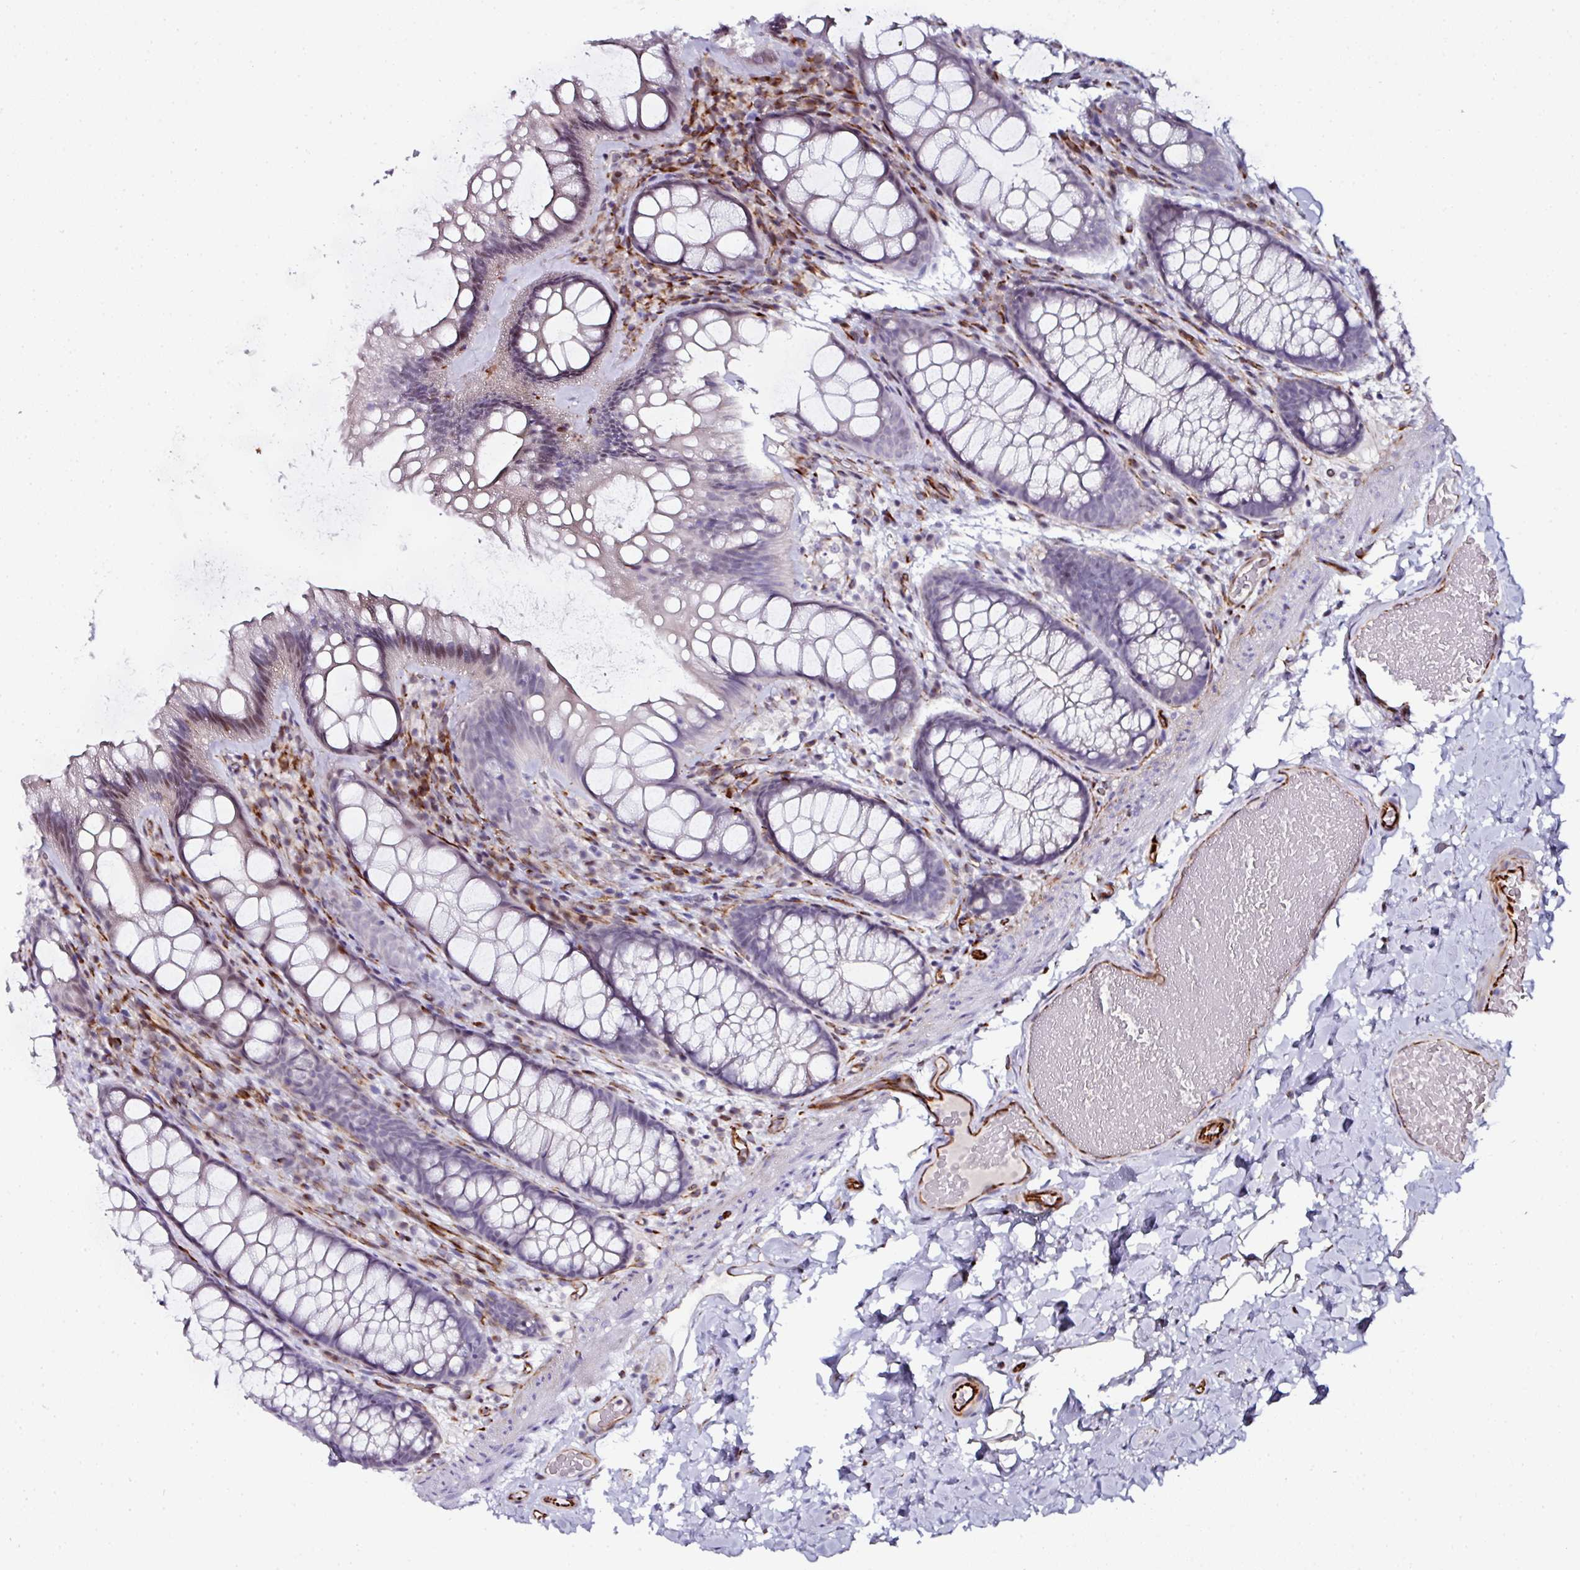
{"staining": {"intensity": "strong", "quantity": ">75%", "location": "cytoplasmic/membranous"}, "tissue": "colon", "cell_type": "Endothelial cells", "image_type": "normal", "snomed": [{"axis": "morphology", "description": "Normal tissue, NOS"}, {"axis": "topography", "description": "Colon"}], "caption": "Immunohistochemical staining of benign colon reveals strong cytoplasmic/membranous protein expression in approximately >75% of endothelial cells. (DAB IHC, brown staining for protein, blue staining for nuclei).", "gene": "TMPRSS9", "patient": {"sex": "male", "age": 46}}